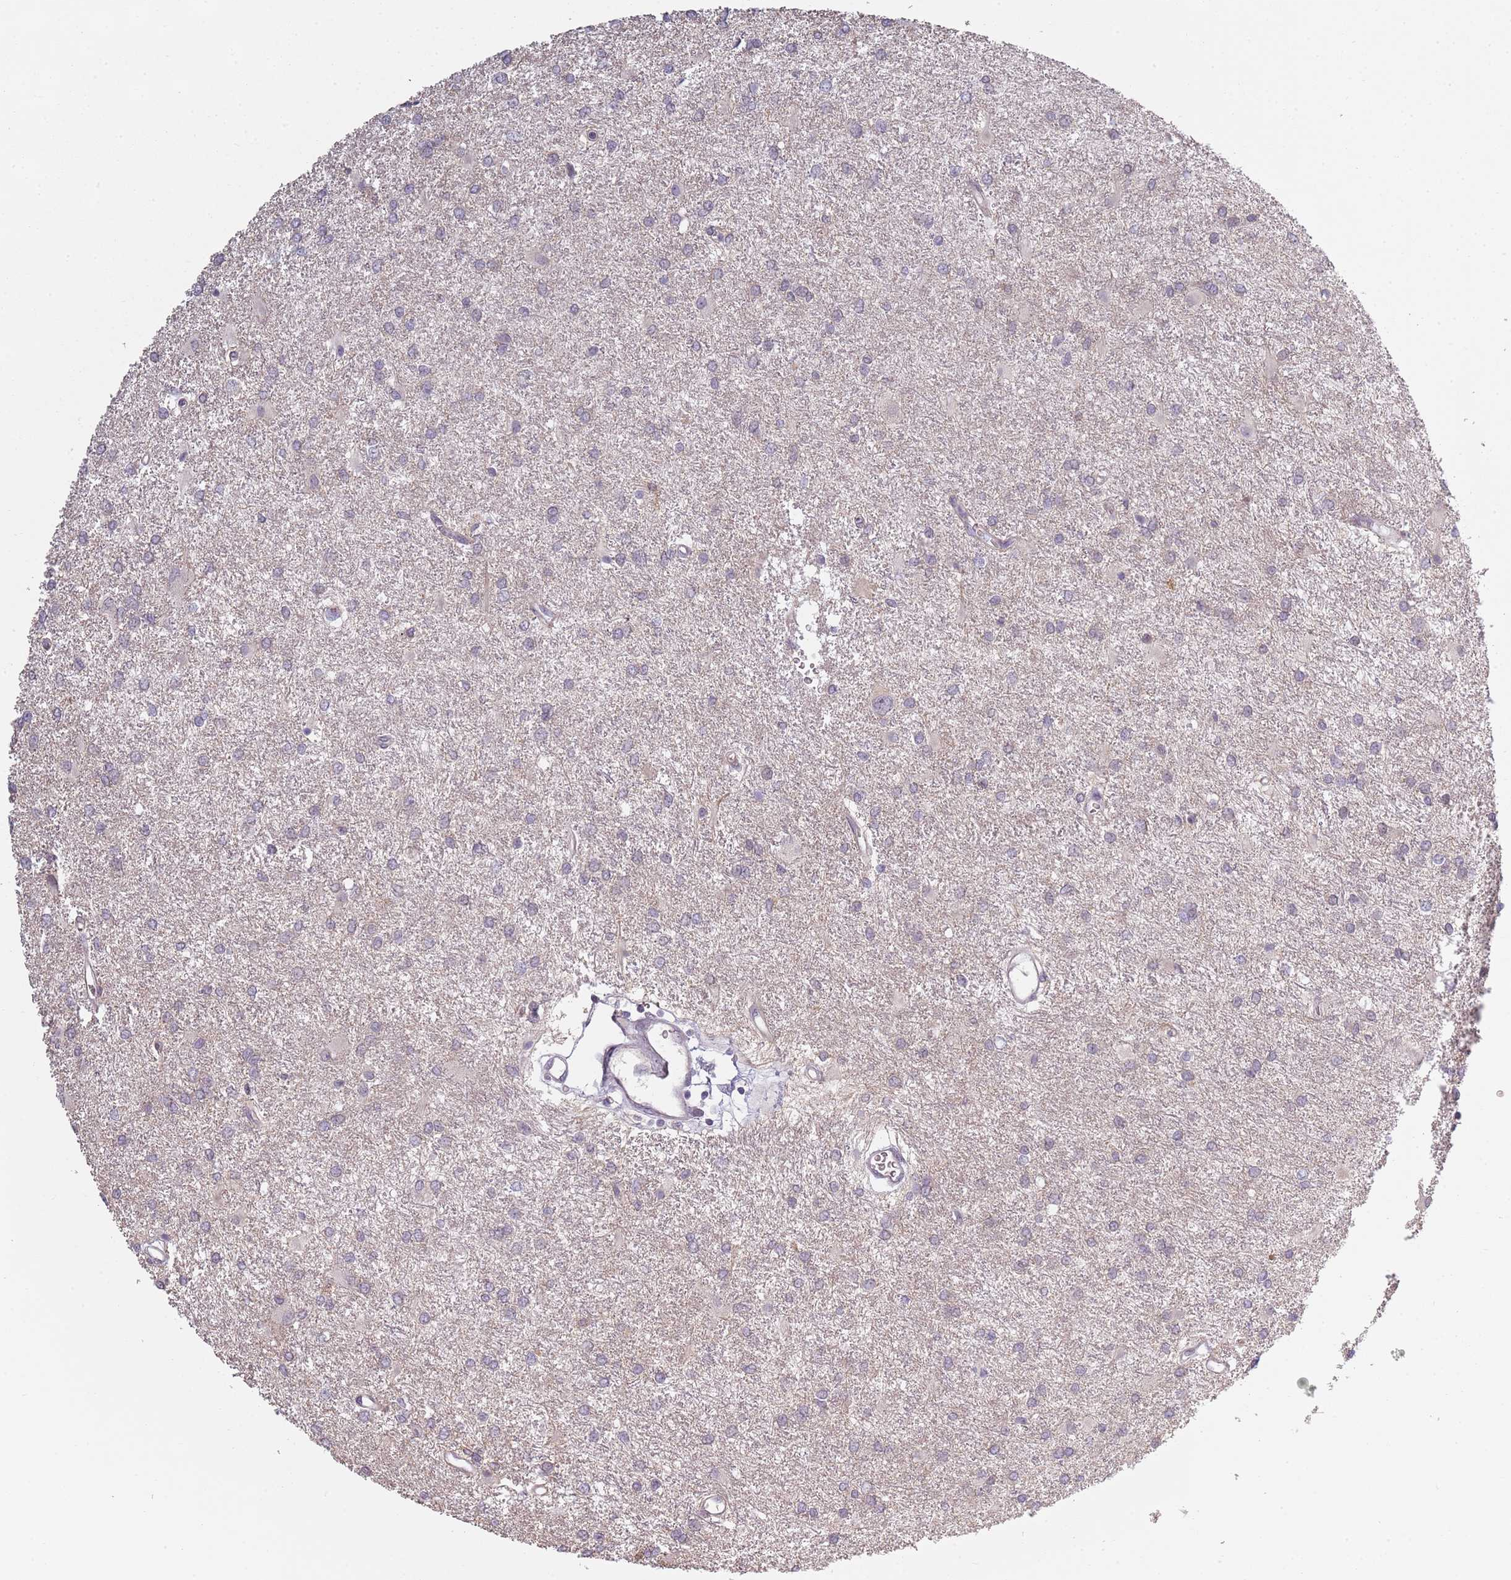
{"staining": {"intensity": "negative", "quantity": "none", "location": "none"}, "tissue": "glioma", "cell_type": "Tumor cells", "image_type": "cancer", "snomed": [{"axis": "morphology", "description": "Glioma, malignant, High grade"}, {"axis": "topography", "description": "Brain"}], "caption": "Photomicrograph shows no significant protein positivity in tumor cells of high-grade glioma (malignant).", "gene": "CC2D2B", "patient": {"sex": "female", "age": 50}}